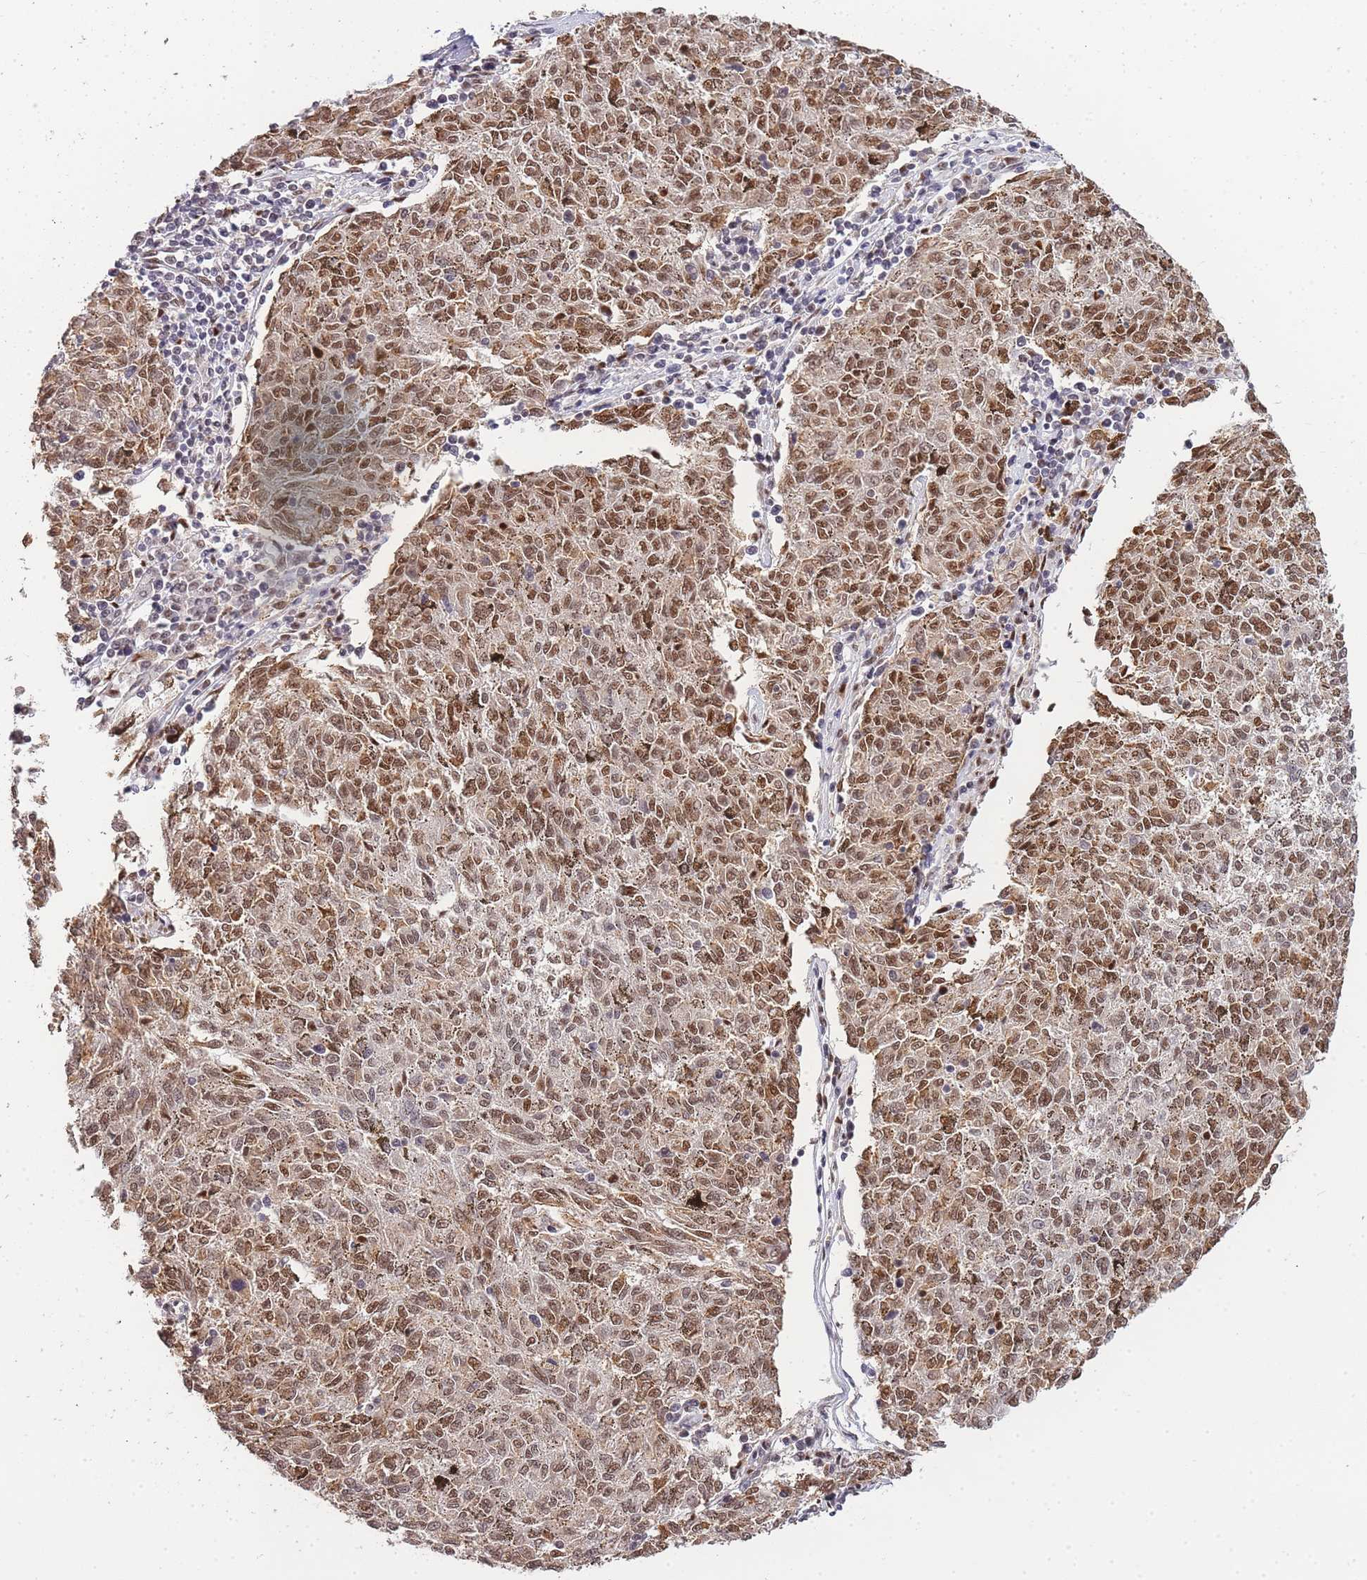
{"staining": {"intensity": "moderate", "quantity": ">75%", "location": "nuclear"}, "tissue": "melanoma", "cell_type": "Tumor cells", "image_type": "cancer", "snomed": [{"axis": "morphology", "description": "Malignant melanoma, NOS"}, {"axis": "topography", "description": "Skin"}], "caption": "Immunohistochemistry (IHC) of malignant melanoma exhibits medium levels of moderate nuclear expression in approximately >75% of tumor cells.", "gene": "PRKDC", "patient": {"sex": "female", "age": 72}}